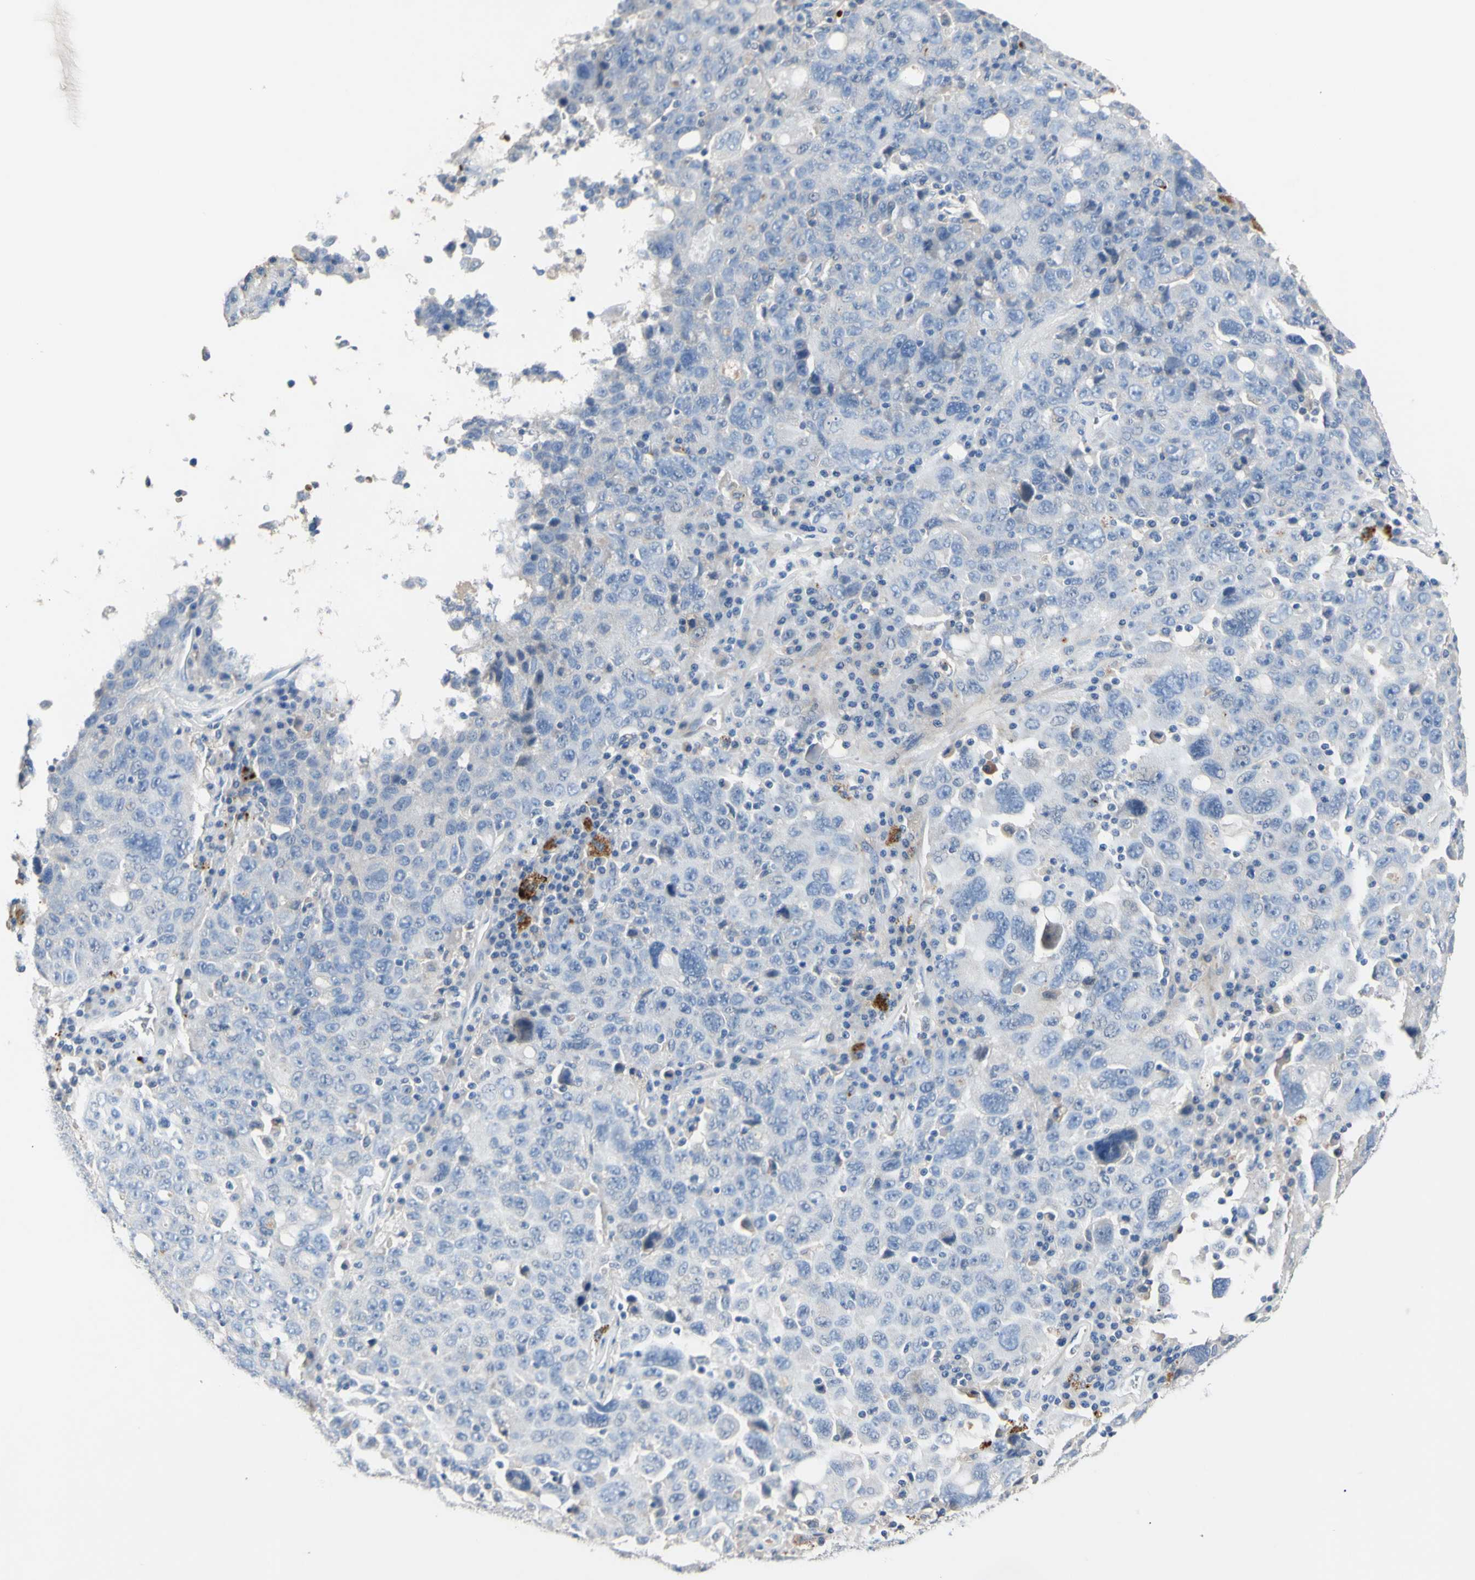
{"staining": {"intensity": "negative", "quantity": "none", "location": "none"}, "tissue": "ovarian cancer", "cell_type": "Tumor cells", "image_type": "cancer", "snomed": [{"axis": "morphology", "description": "Carcinoma, endometroid"}, {"axis": "topography", "description": "Ovary"}], "caption": "DAB (3,3'-diaminobenzidine) immunohistochemical staining of ovarian cancer exhibits no significant expression in tumor cells. (IHC, brightfield microscopy, high magnification).", "gene": "CDON", "patient": {"sex": "female", "age": 62}}